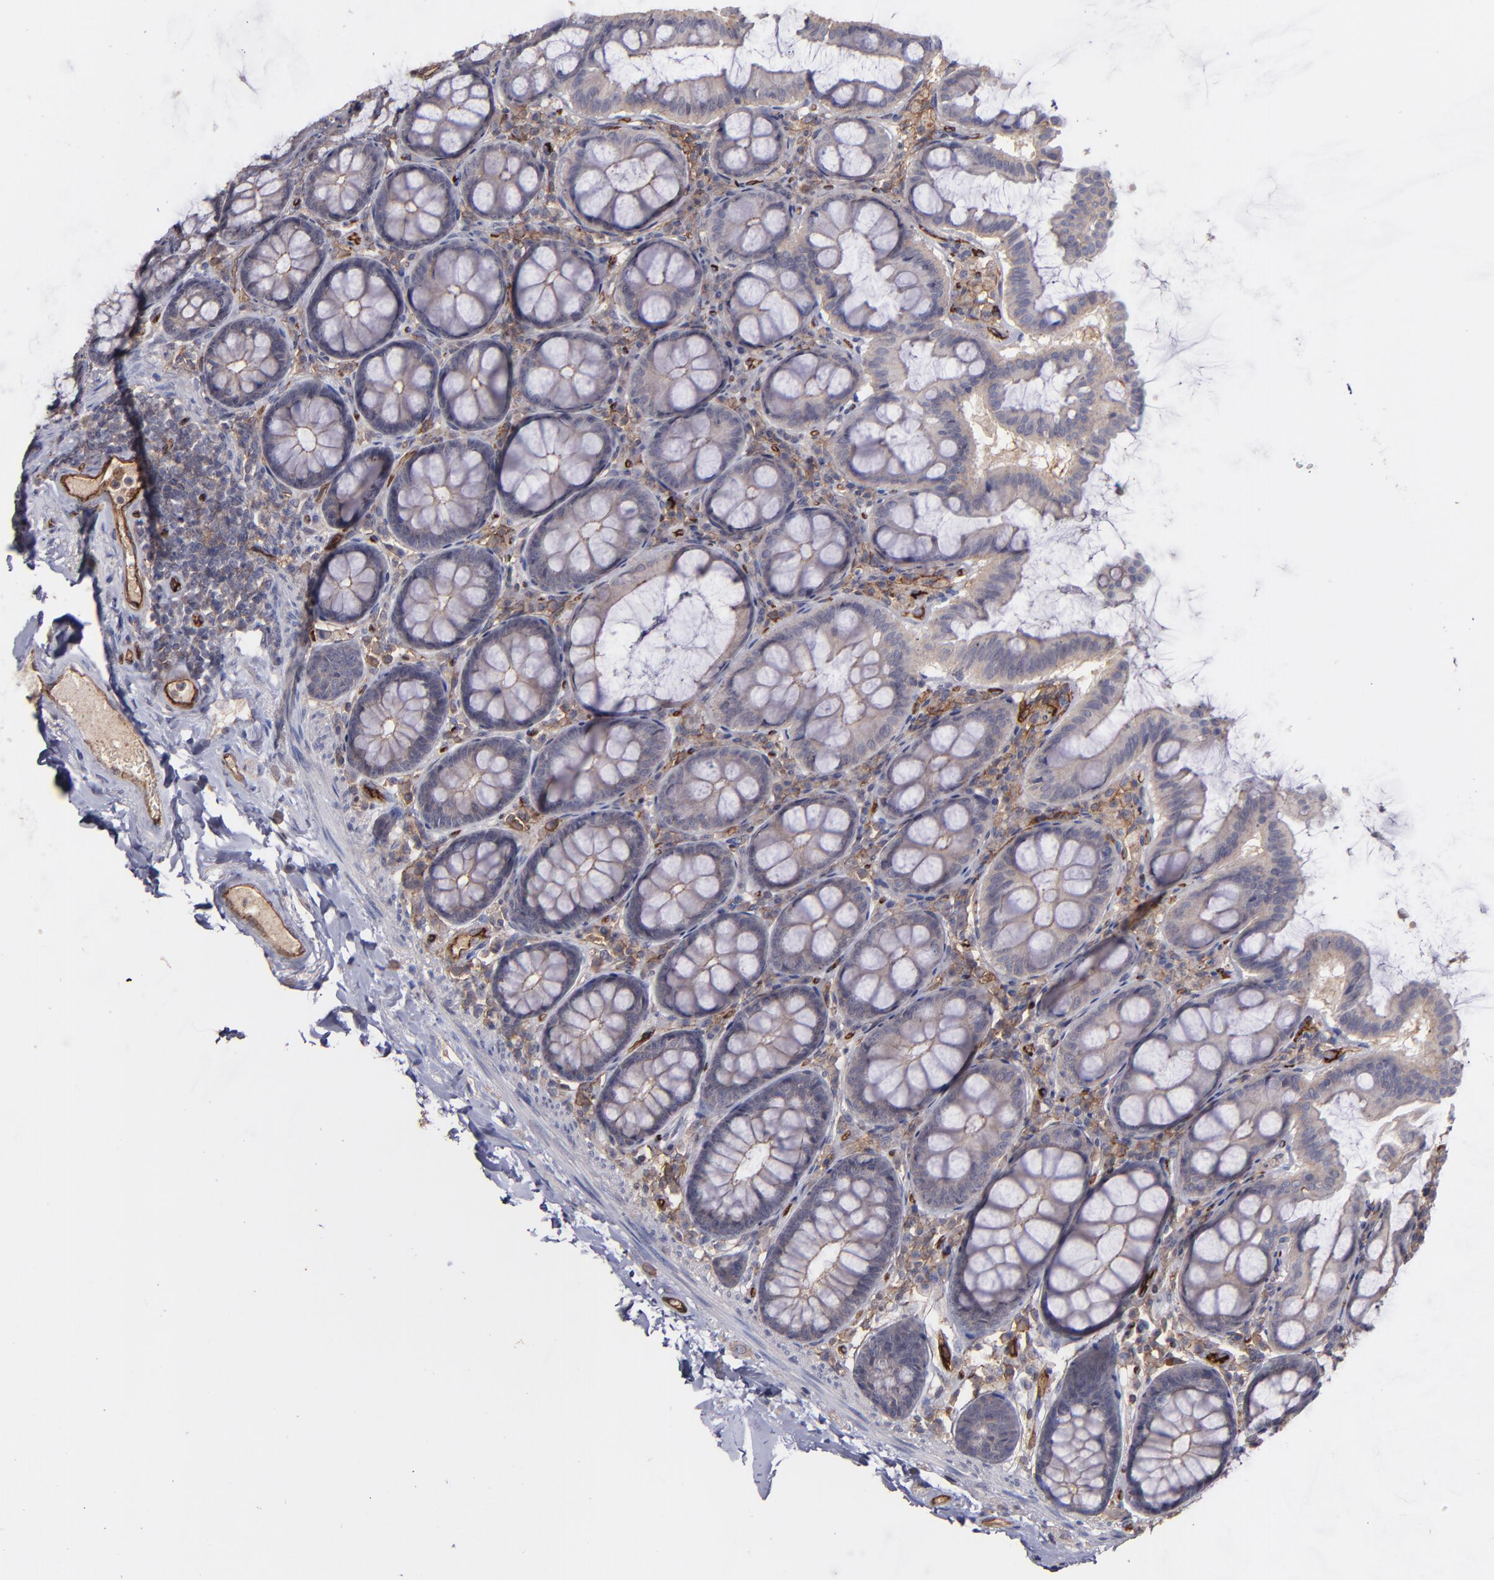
{"staining": {"intensity": "moderate", "quantity": ">75%", "location": "cytoplasmic/membranous"}, "tissue": "colon", "cell_type": "Endothelial cells", "image_type": "normal", "snomed": [{"axis": "morphology", "description": "Normal tissue, NOS"}, {"axis": "topography", "description": "Colon"}], "caption": "DAB immunohistochemical staining of benign colon reveals moderate cytoplasmic/membranous protein expression in about >75% of endothelial cells.", "gene": "ICAM1", "patient": {"sex": "female", "age": 61}}